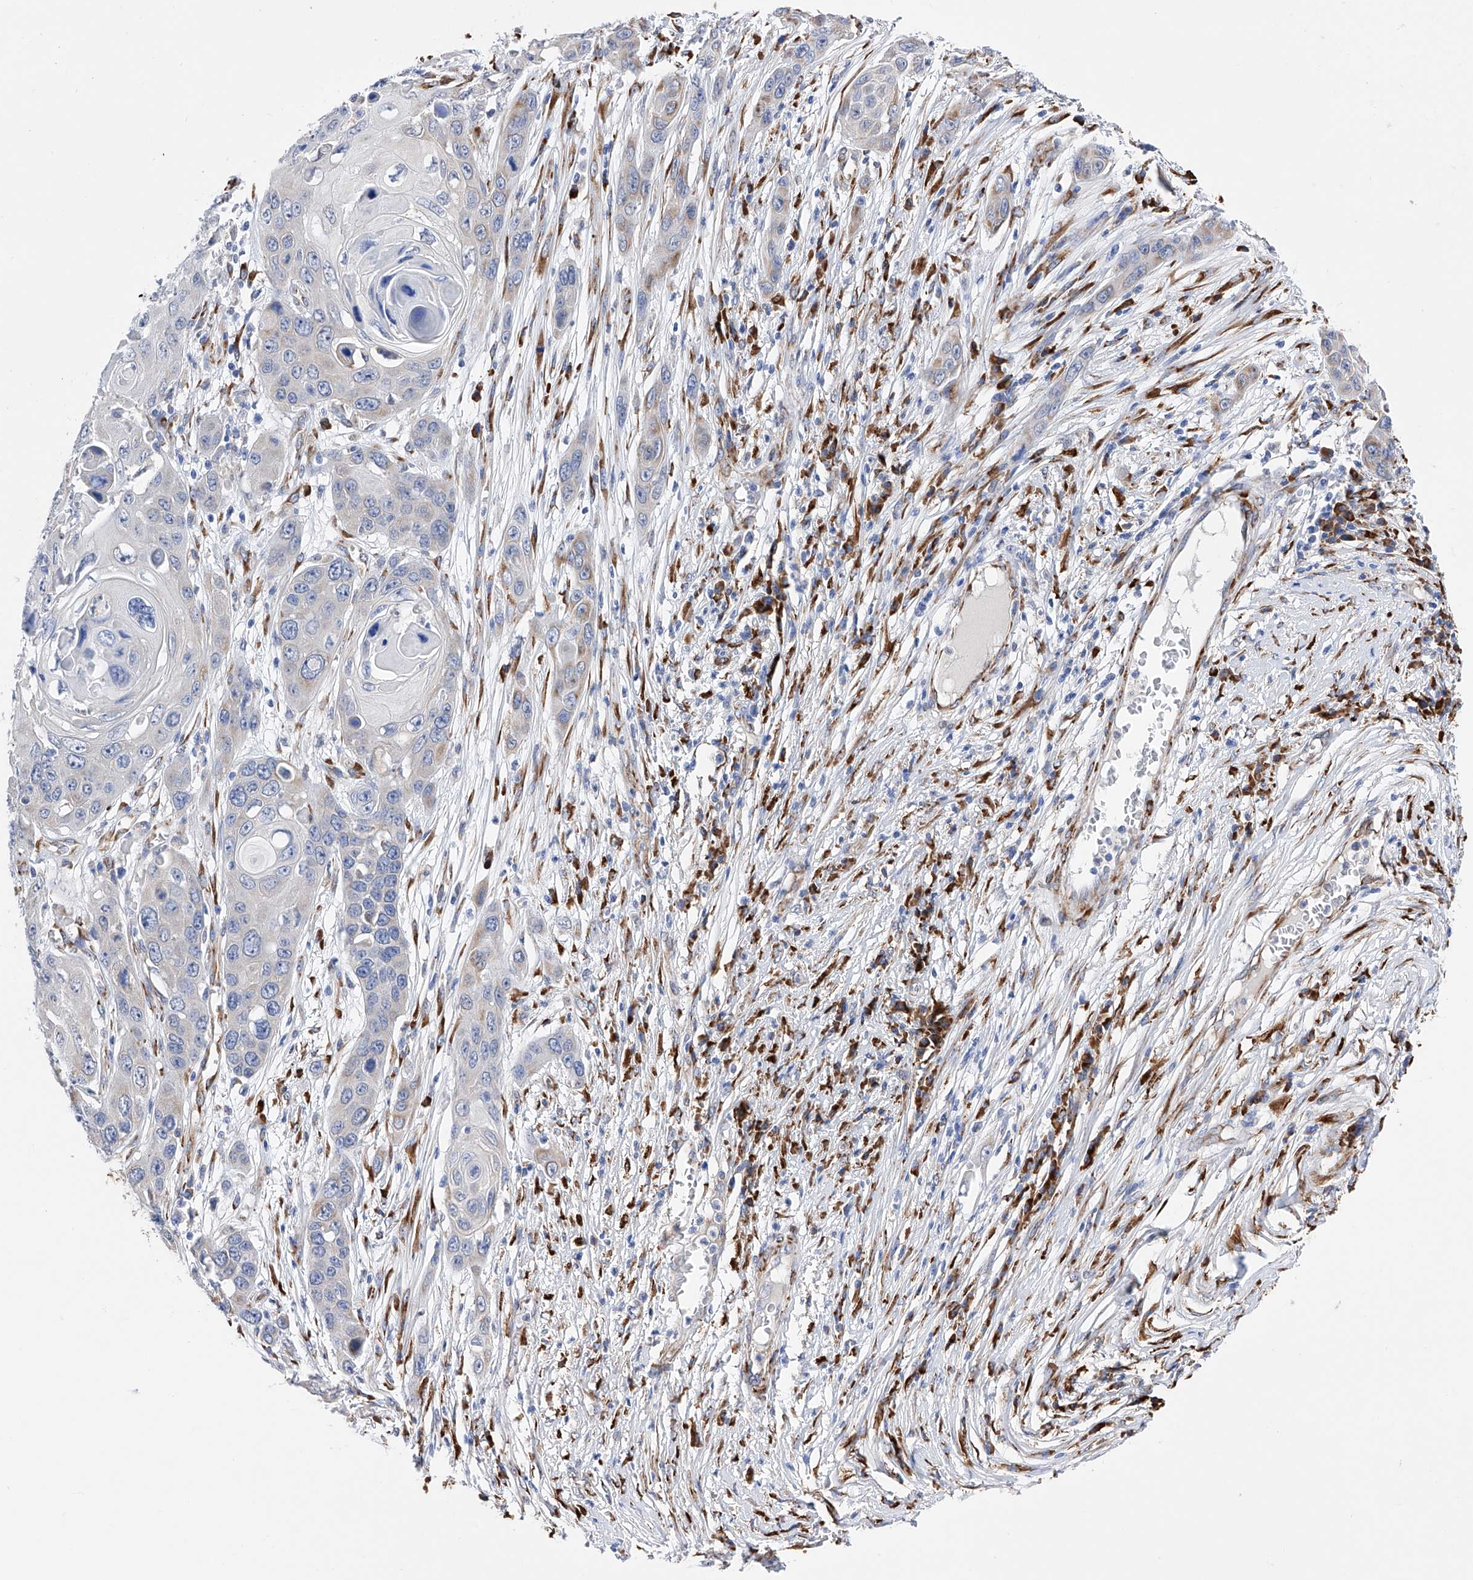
{"staining": {"intensity": "negative", "quantity": "none", "location": "none"}, "tissue": "skin cancer", "cell_type": "Tumor cells", "image_type": "cancer", "snomed": [{"axis": "morphology", "description": "Squamous cell carcinoma, NOS"}, {"axis": "topography", "description": "Skin"}], "caption": "This is a image of IHC staining of skin squamous cell carcinoma, which shows no staining in tumor cells.", "gene": "PDIA5", "patient": {"sex": "male", "age": 55}}